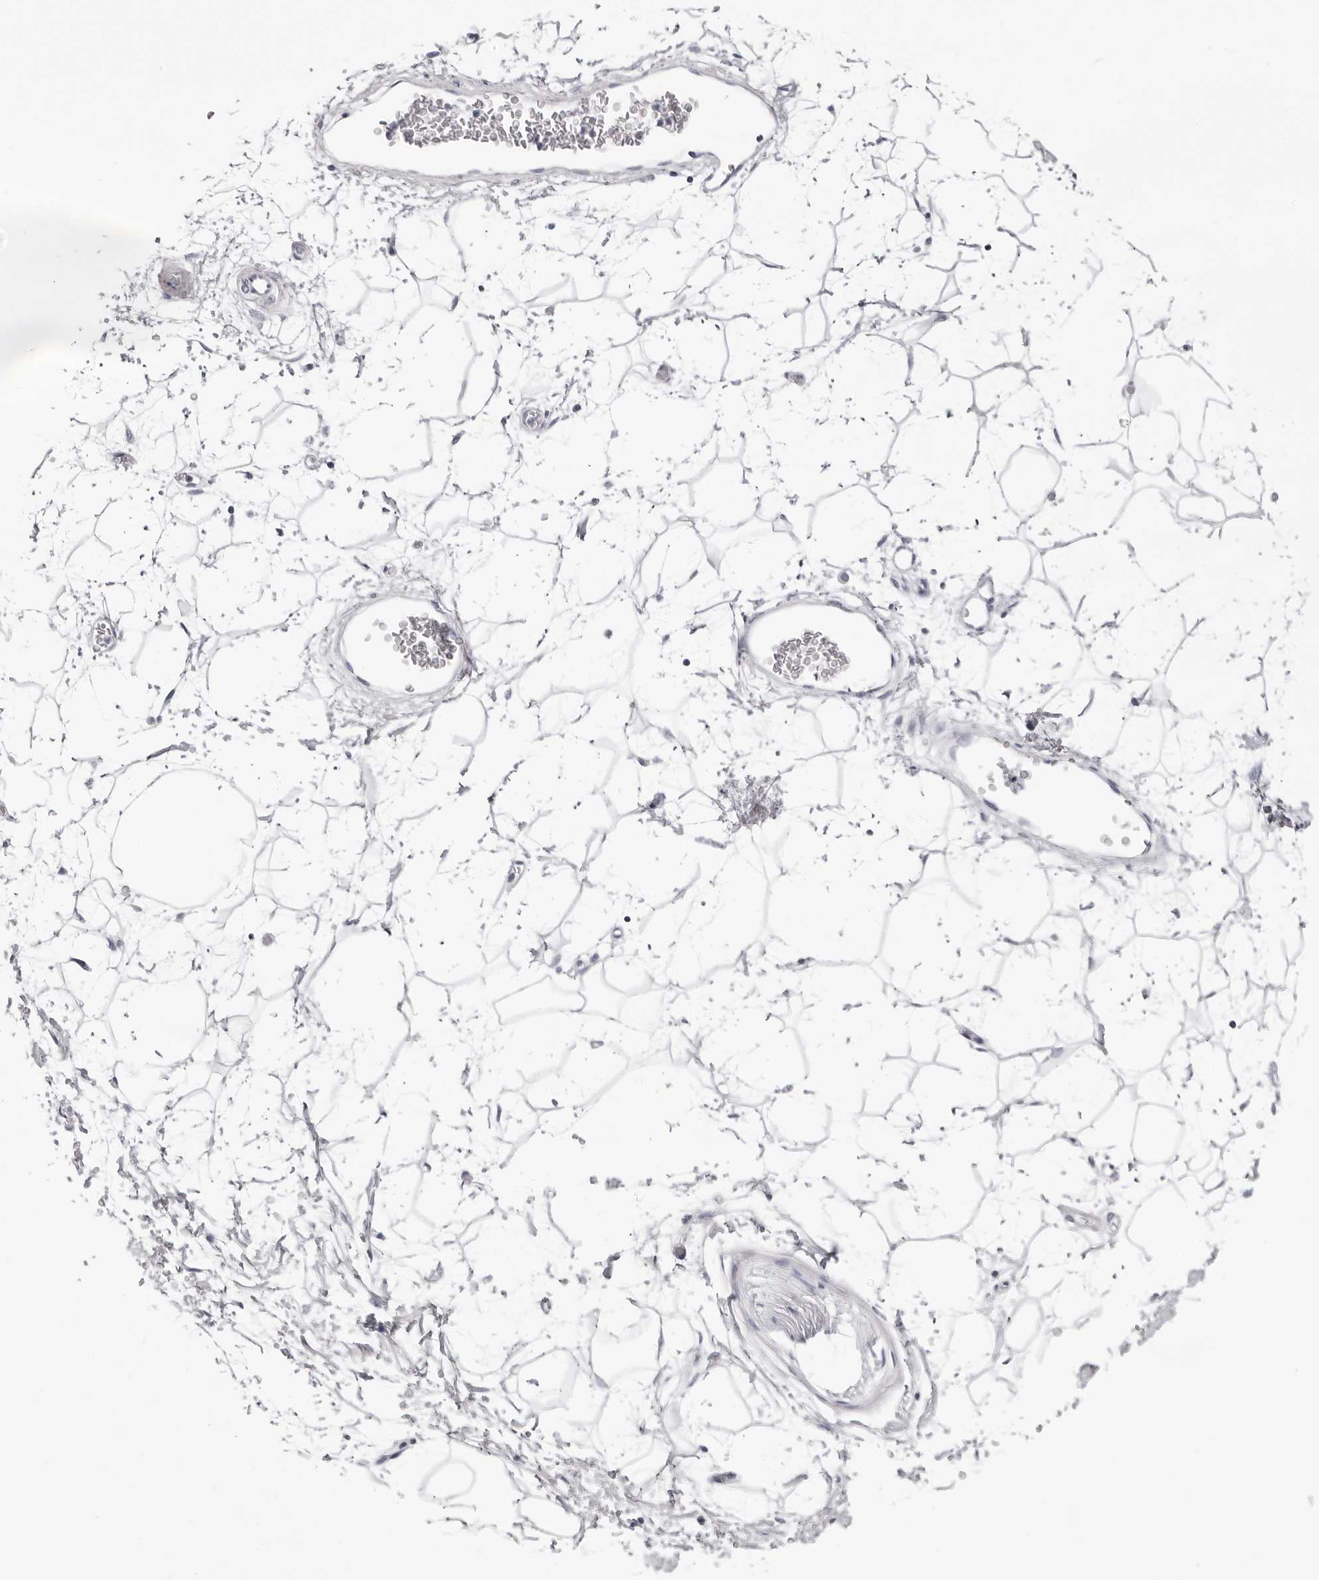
{"staining": {"intensity": "negative", "quantity": "none", "location": "none"}, "tissue": "adipose tissue", "cell_type": "Adipocytes", "image_type": "normal", "snomed": [{"axis": "morphology", "description": "Normal tissue, NOS"}, {"axis": "topography", "description": "Soft tissue"}], "caption": "This micrograph is of benign adipose tissue stained with IHC to label a protein in brown with the nuclei are counter-stained blue. There is no staining in adipocytes. (DAB IHC, high magnification).", "gene": "INSL3", "patient": {"sex": "male", "age": 72}}